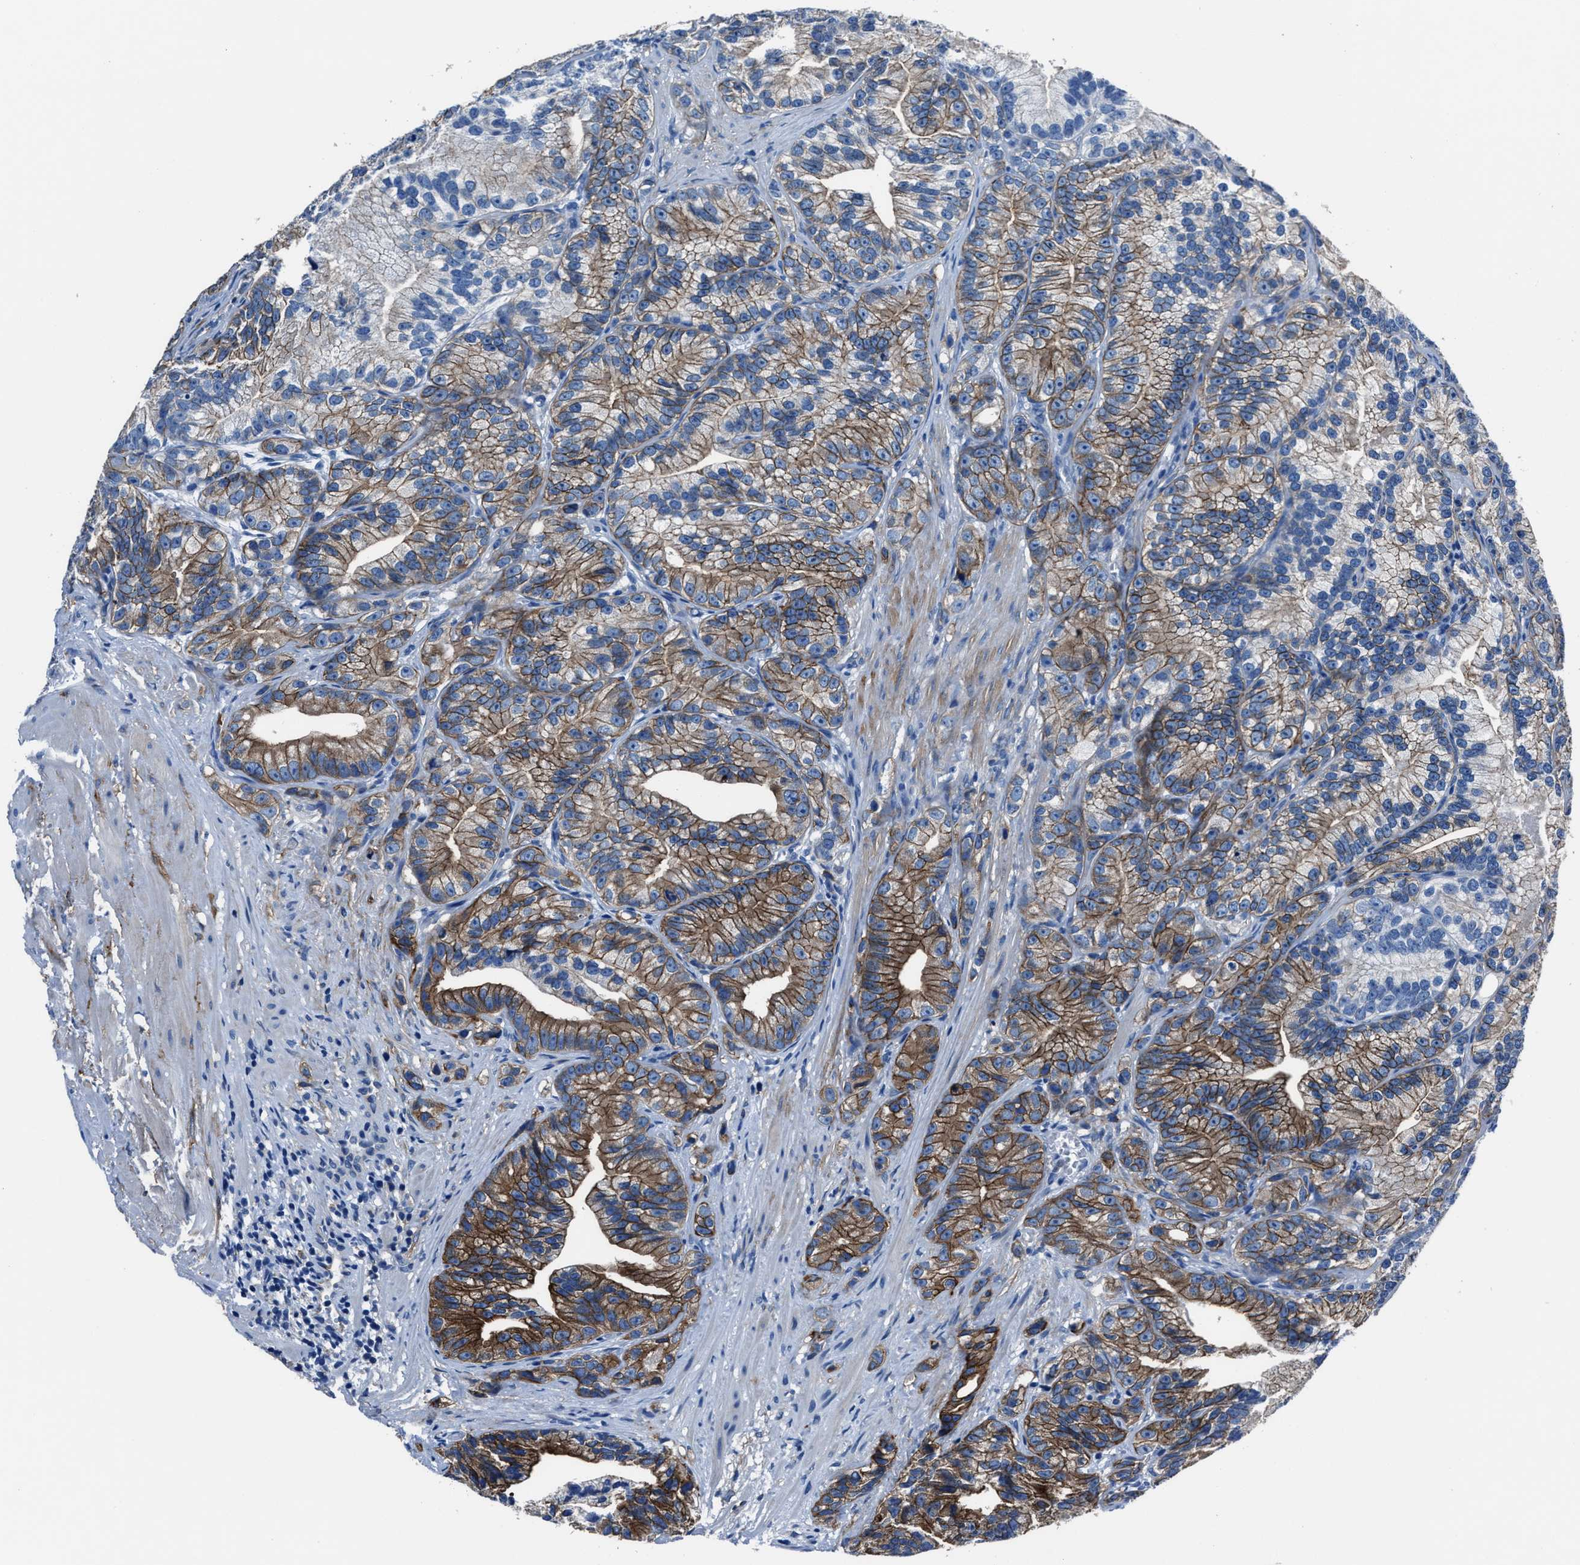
{"staining": {"intensity": "moderate", "quantity": ">75%", "location": "cytoplasmic/membranous"}, "tissue": "prostate cancer", "cell_type": "Tumor cells", "image_type": "cancer", "snomed": [{"axis": "morphology", "description": "Adenocarcinoma, Low grade"}, {"axis": "topography", "description": "Prostate"}], "caption": "Prostate low-grade adenocarcinoma stained for a protein exhibits moderate cytoplasmic/membranous positivity in tumor cells. (DAB (3,3'-diaminobenzidine) IHC with brightfield microscopy, high magnification).", "gene": "LMO7", "patient": {"sex": "male", "age": 89}}